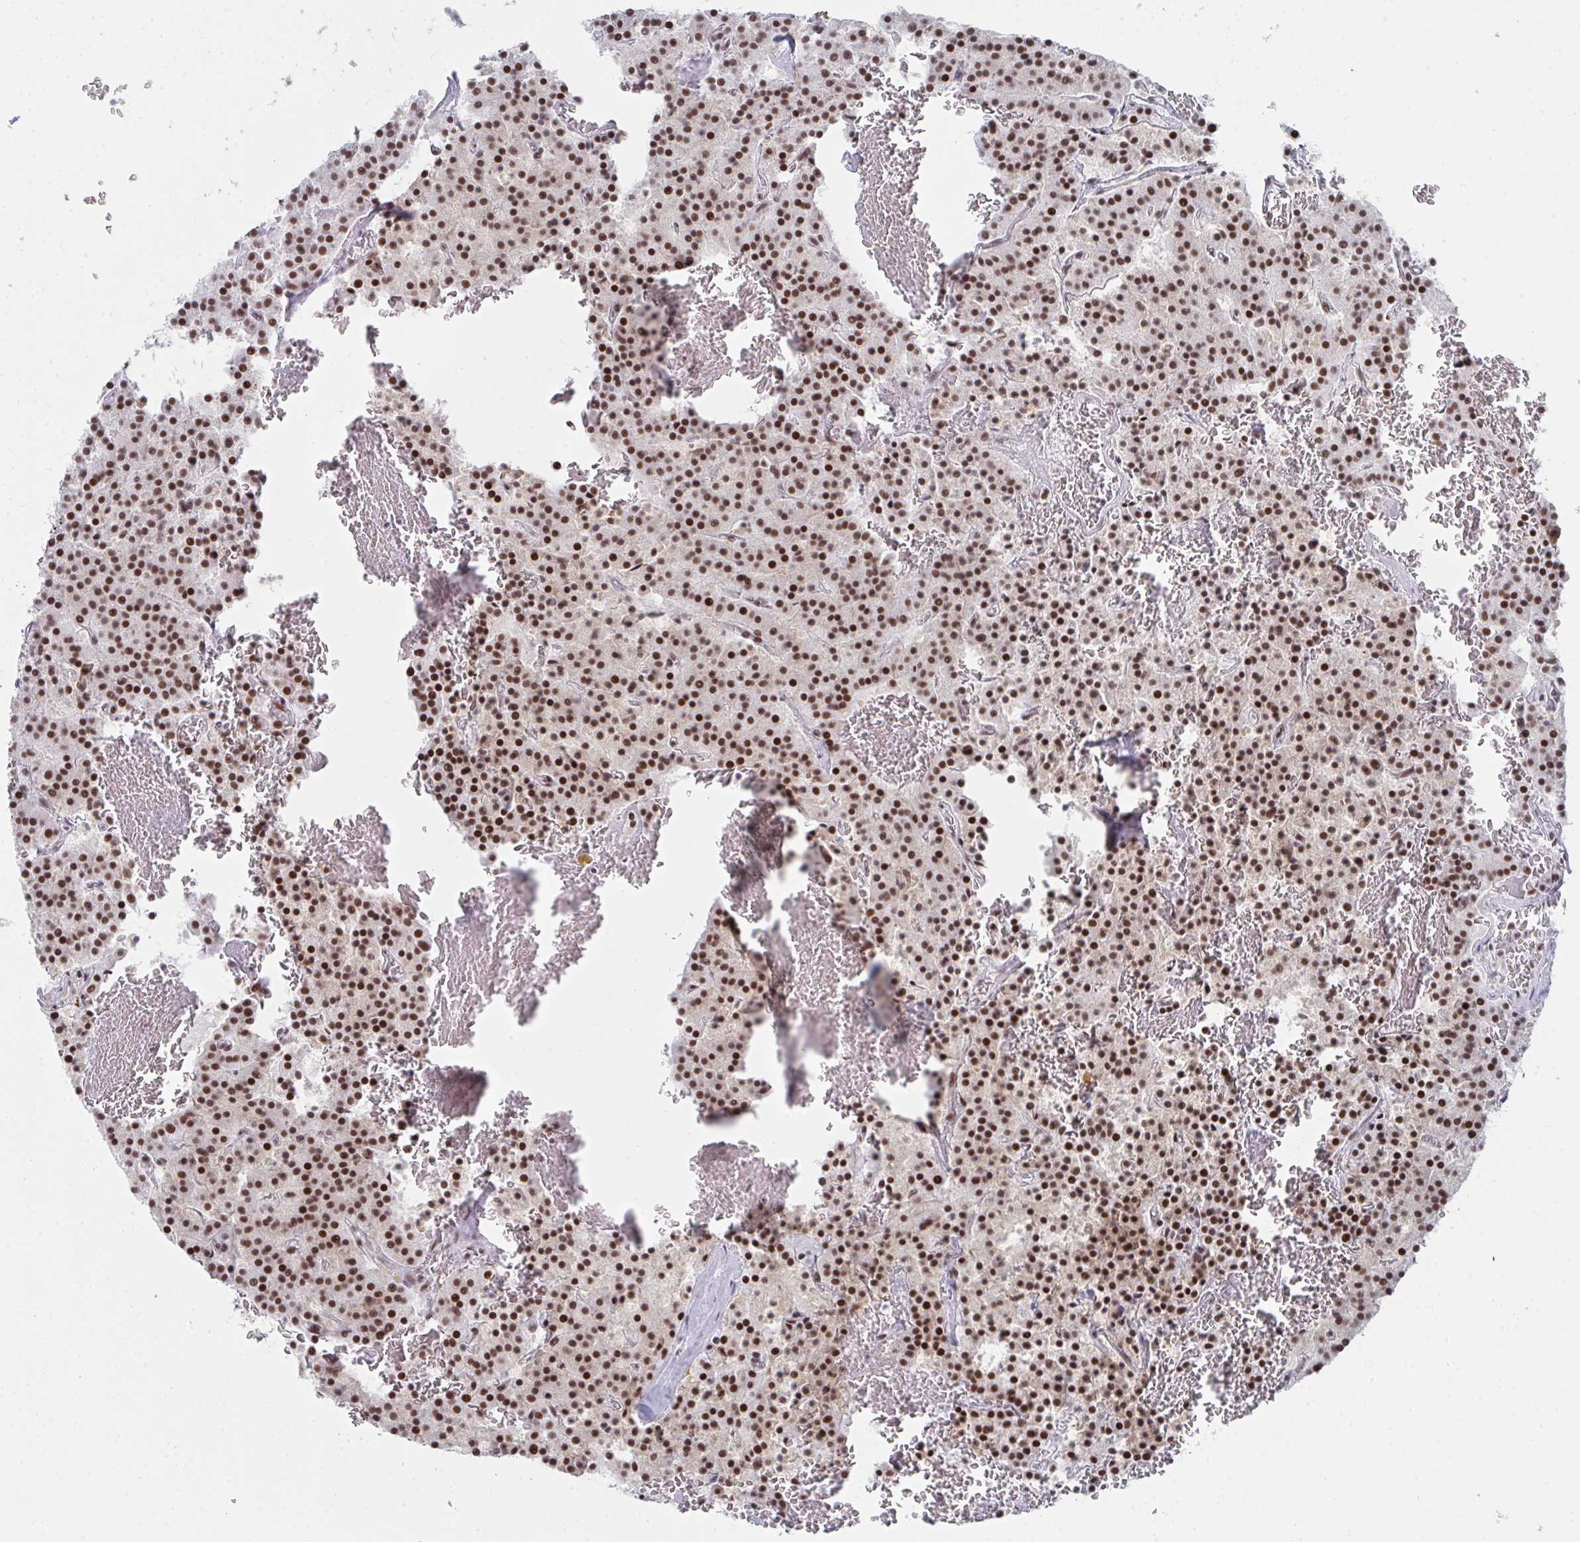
{"staining": {"intensity": "strong", "quantity": ">75%", "location": "nuclear"}, "tissue": "carcinoid", "cell_type": "Tumor cells", "image_type": "cancer", "snomed": [{"axis": "morphology", "description": "Carcinoid, malignant, NOS"}, {"axis": "topography", "description": "Lung"}], "caption": "Brown immunohistochemical staining in carcinoid demonstrates strong nuclear expression in about >75% of tumor cells.", "gene": "SNRNP70", "patient": {"sex": "male", "age": 70}}